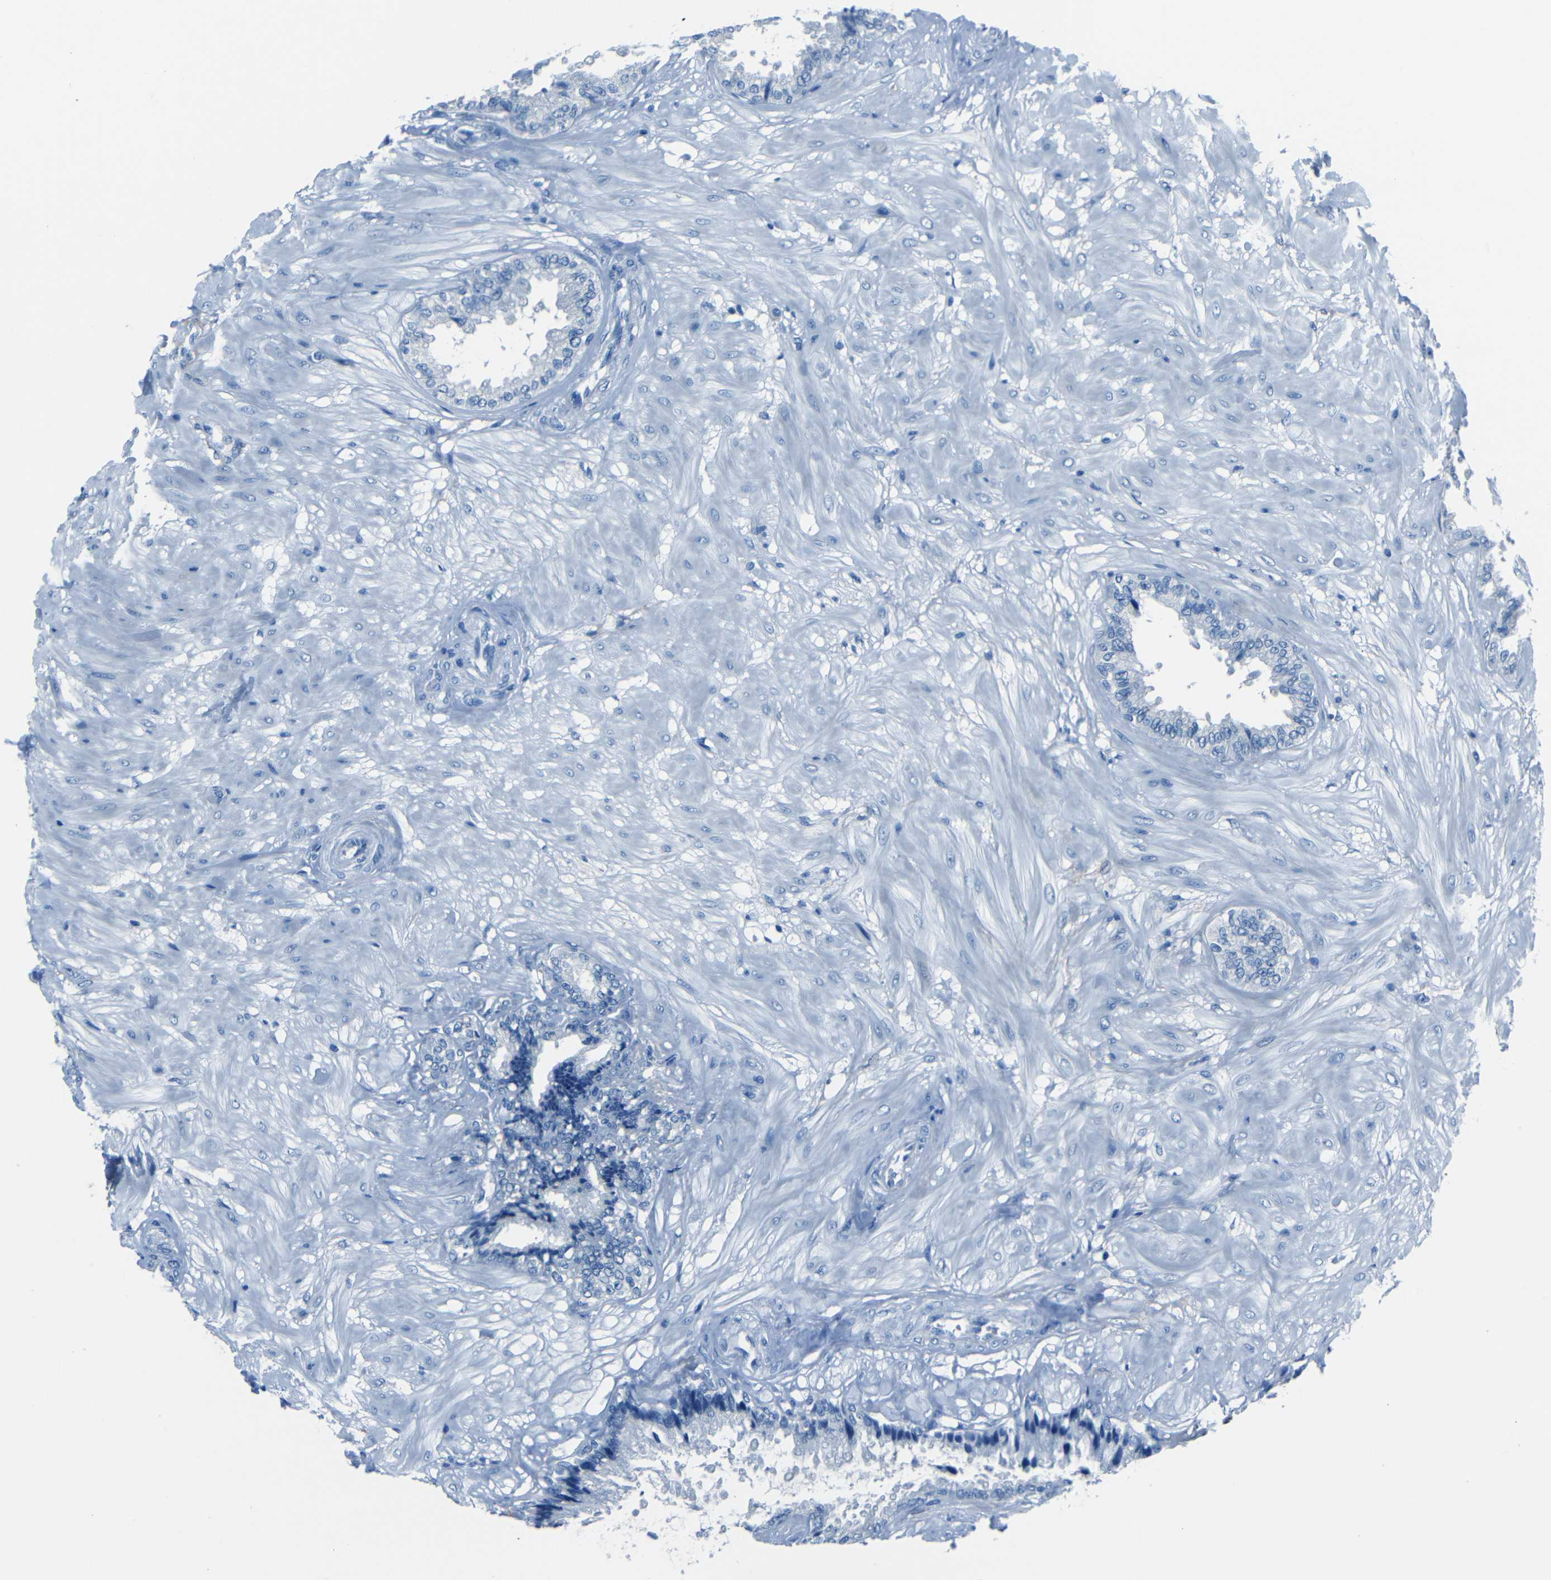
{"staining": {"intensity": "negative", "quantity": "none", "location": "none"}, "tissue": "seminal vesicle", "cell_type": "Glandular cells", "image_type": "normal", "snomed": [{"axis": "morphology", "description": "Normal tissue, NOS"}, {"axis": "topography", "description": "Seminal veicle"}], "caption": "An IHC histopathology image of benign seminal vesicle is shown. There is no staining in glandular cells of seminal vesicle. Brightfield microscopy of immunohistochemistry (IHC) stained with DAB (3,3'-diaminobenzidine) (brown) and hematoxylin (blue), captured at high magnification.", "gene": "FBN2", "patient": {"sex": "male", "age": 46}}